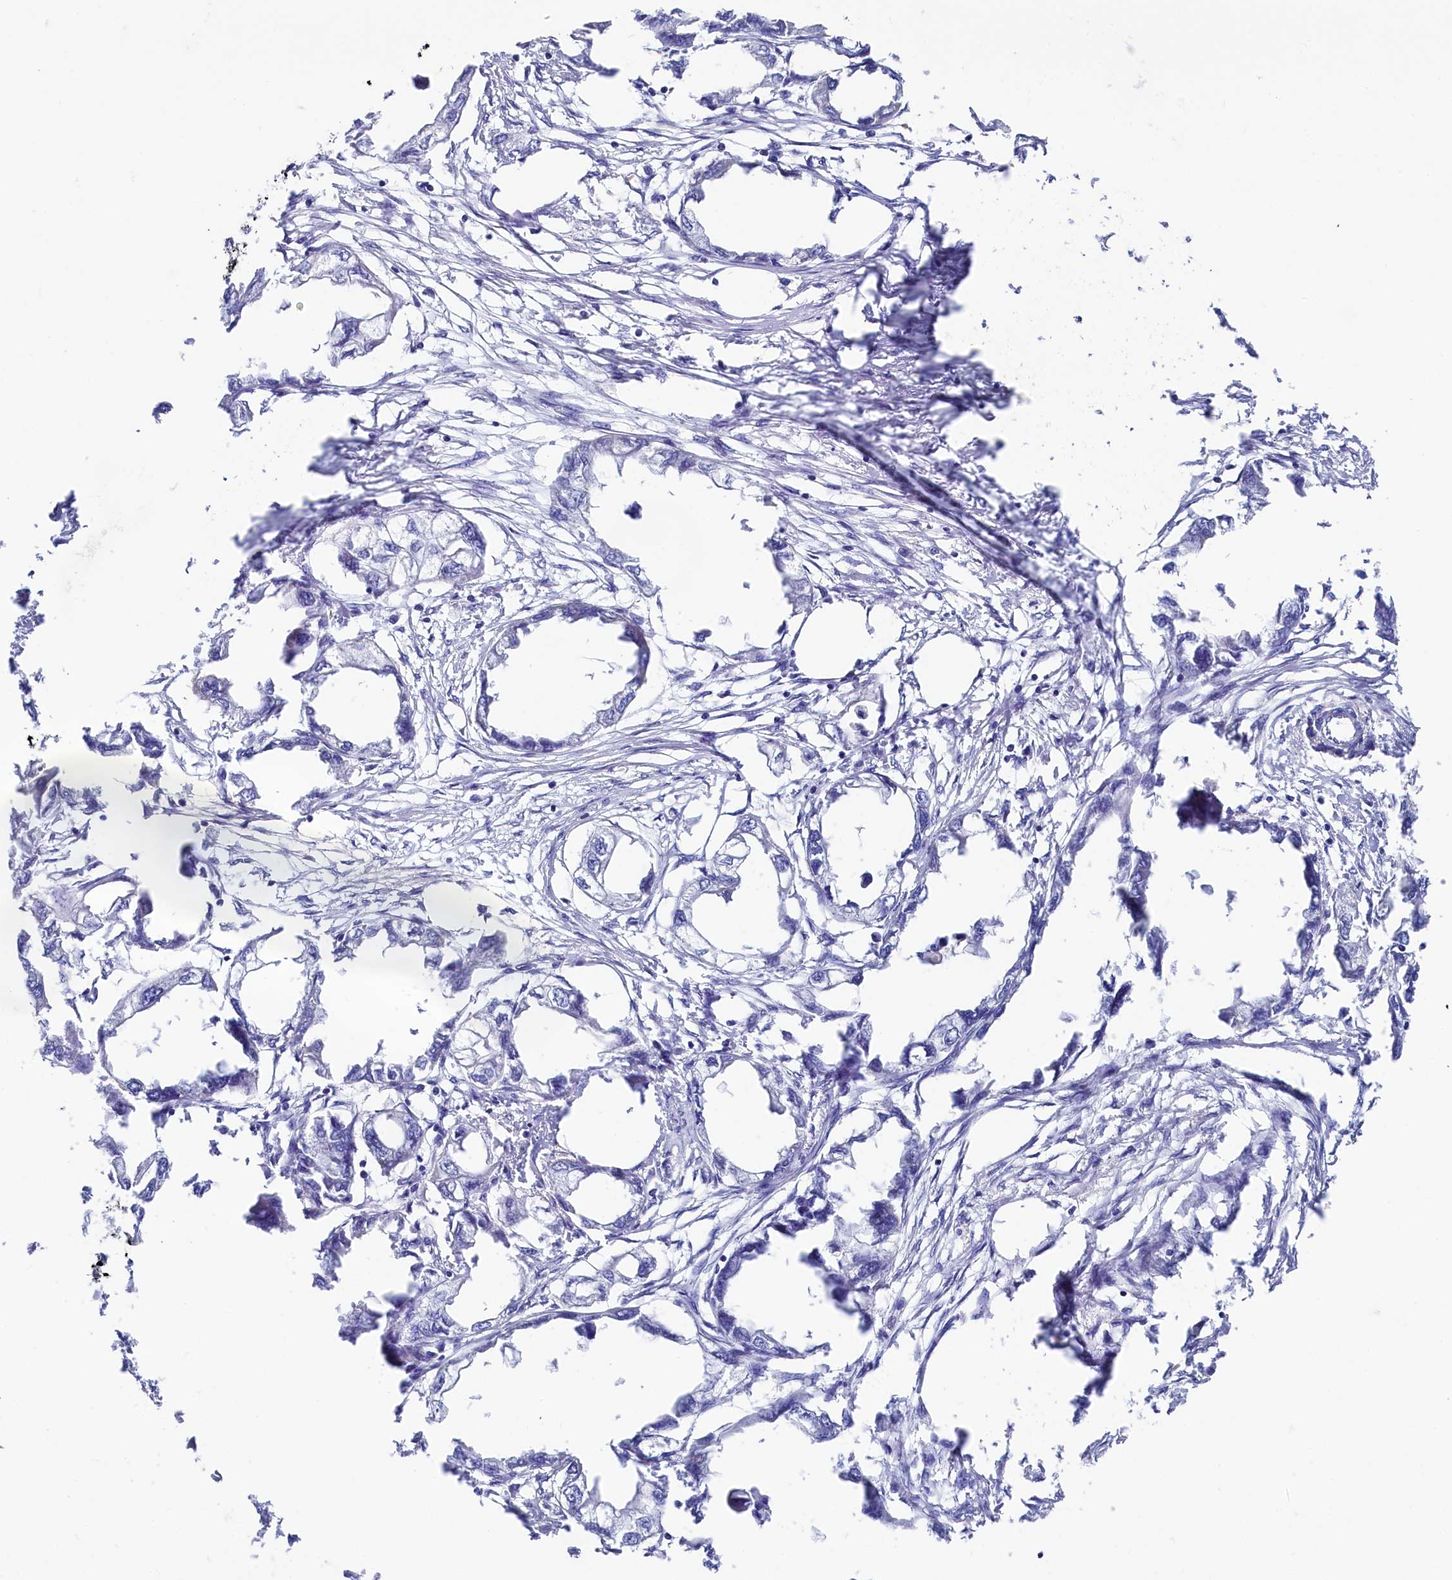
{"staining": {"intensity": "negative", "quantity": "none", "location": "none"}, "tissue": "endometrial cancer", "cell_type": "Tumor cells", "image_type": "cancer", "snomed": [{"axis": "morphology", "description": "Adenocarcinoma, NOS"}, {"axis": "morphology", "description": "Adenocarcinoma, metastatic, NOS"}, {"axis": "topography", "description": "Adipose tissue"}, {"axis": "topography", "description": "Endometrium"}], "caption": "This is a image of immunohistochemistry staining of adenocarcinoma (endometrial), which shows no staining in tumor cells.", "gene": "MMAB", "patient": {"sex": "female", "age": 67}}